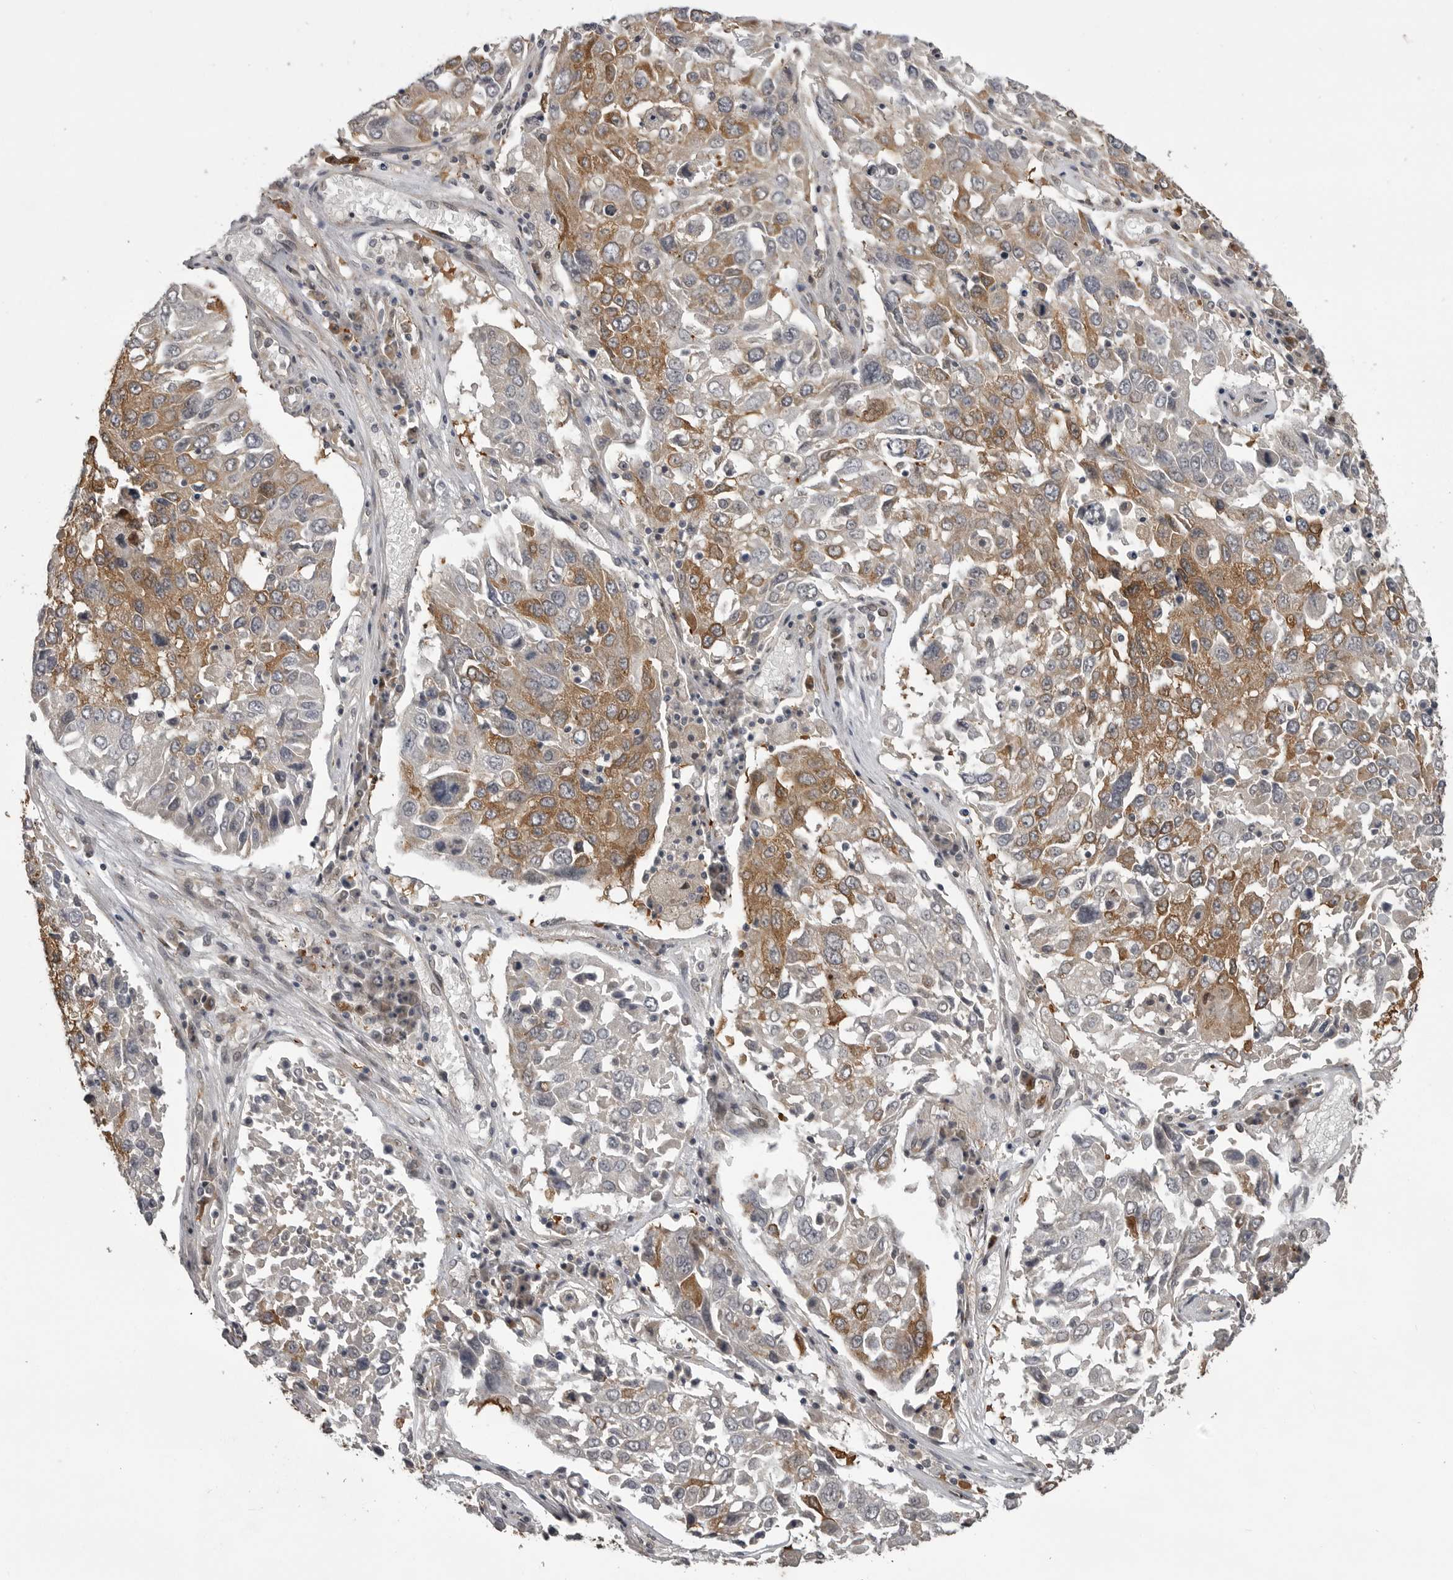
{"staining": {"intensity": "moderate", "quantity": ">75%", "location": "cytoplasmic/membranous"}, "tissue": "lung cancer", "cell_type": "Tumor cells", "image_type": "cancer", "snomed": [{"axis": "morphology", "description": "Squamous cell carcinoma, NOS"}, {"axis": "topography", "description": "Lung"}], "caption": "IHC staining of lung cancer (squamous cell carcinoma), which exhibits medium levels of moderate cytoplasmic/membranous positivity in approximately >75% of tumor cells indicating moderate cytoplasmic/membranous protein expression. The staining was performed using DAB (3,3'-diaminobenzidine) (brown) for protein detection and nuclei were counterstained in hematoxylin (blue).", "gene": "SNX16", "patient": {"sex": "male", "age": 65}}